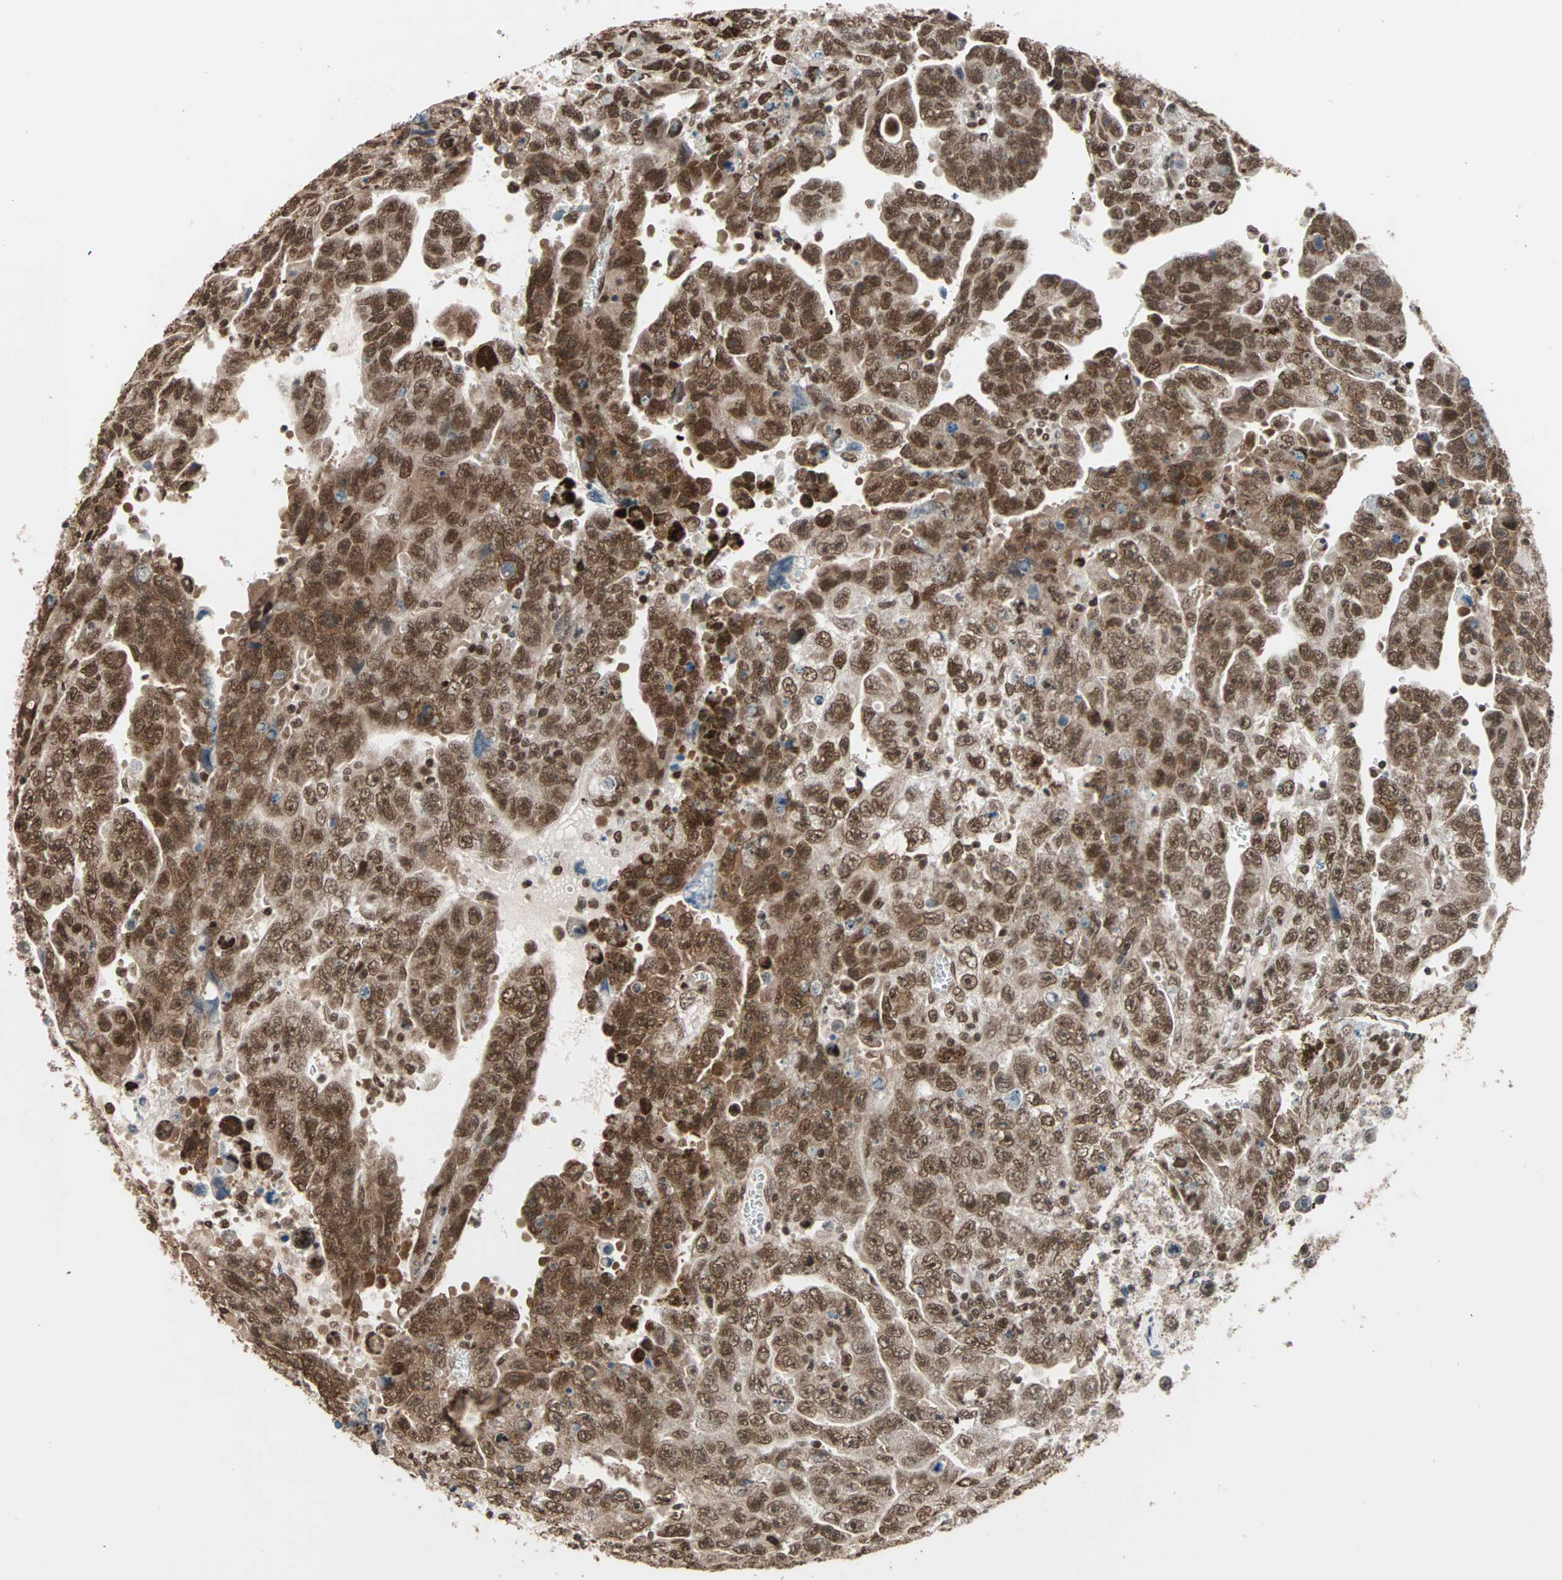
{"staining": {"intensity": "strong", "quantity": ">75%", "location": "nuclear"}, "tissue": "testis cancer", "cell_type": "Tumor cells", "image_type": "cancer", "snomed": [{"axis": "morphology", "description": "Carcinoma, Embryonal, NOS"}, {"axis": "topography", "description": "Testis"}], "caption": "Strong nuclear expression for a protein is present in about >75% of tumor cells of embryonal carcinoma (testis) using immunohistochemistry (IHC).", "gene": "DAZAP1", "patient": {"sex": "male", "age": 28}}